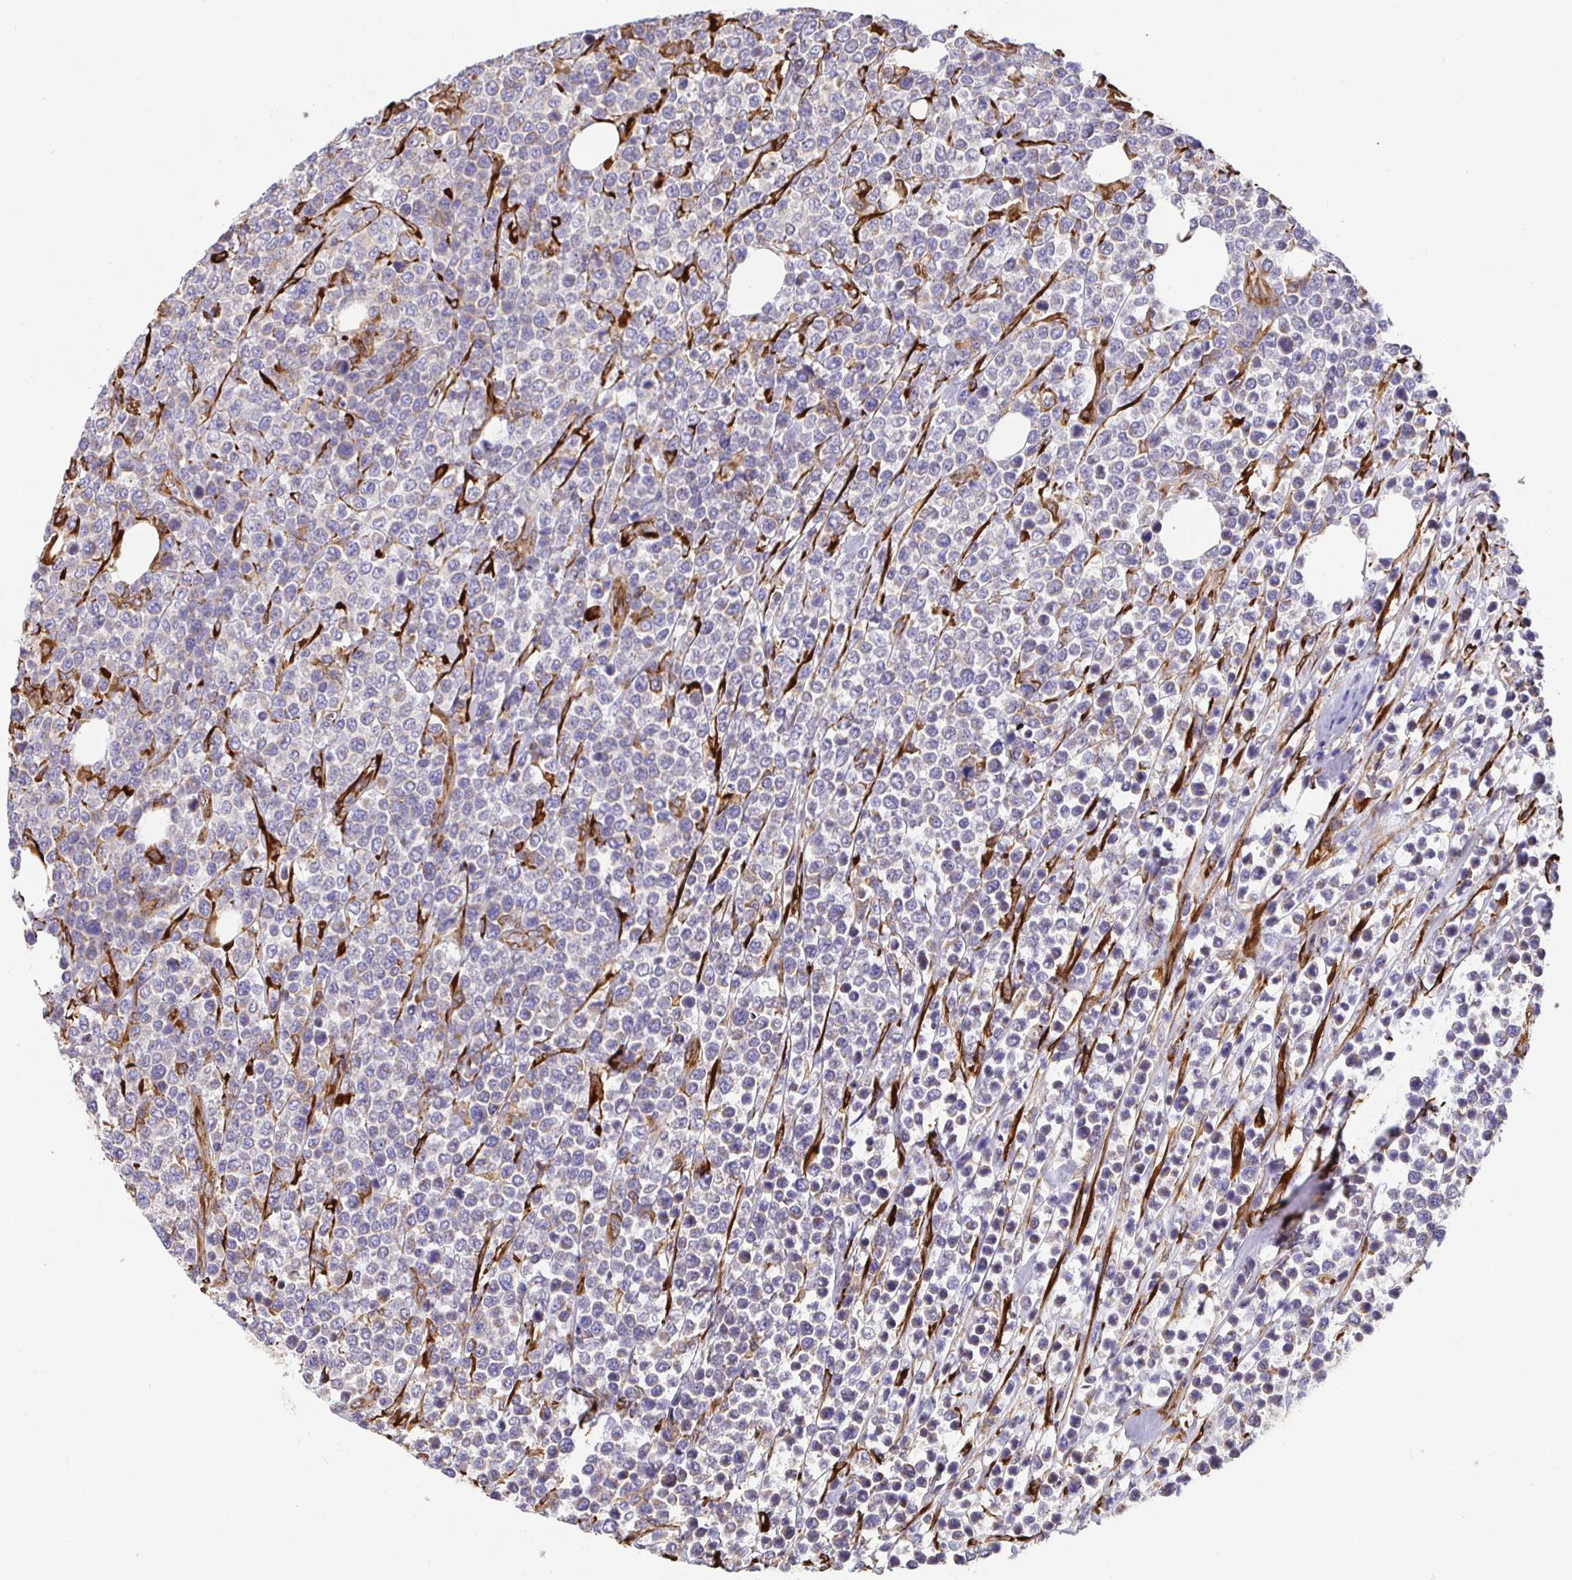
{"staining": {"intensity": "negative", "quantity": "none", "location": "none"}, "tissue": "lymphoma", "cell_type": "Tumor cells", "image_type": "cancer", "snomed": [{"axis": "morphology", "description": "Malignant lymphoma, non-Hodgkin's type, High grade"}, {"axis": "topography", "description": "Soft tissue"}], "caption": "DAB immunohistochemical staining of malignant lymphoma, non-Hodgkin's type (high-grade) shows no significant expression in tumor cells.", "gene": "MAOA", "patient": {"sex": "female", "age": 56}}